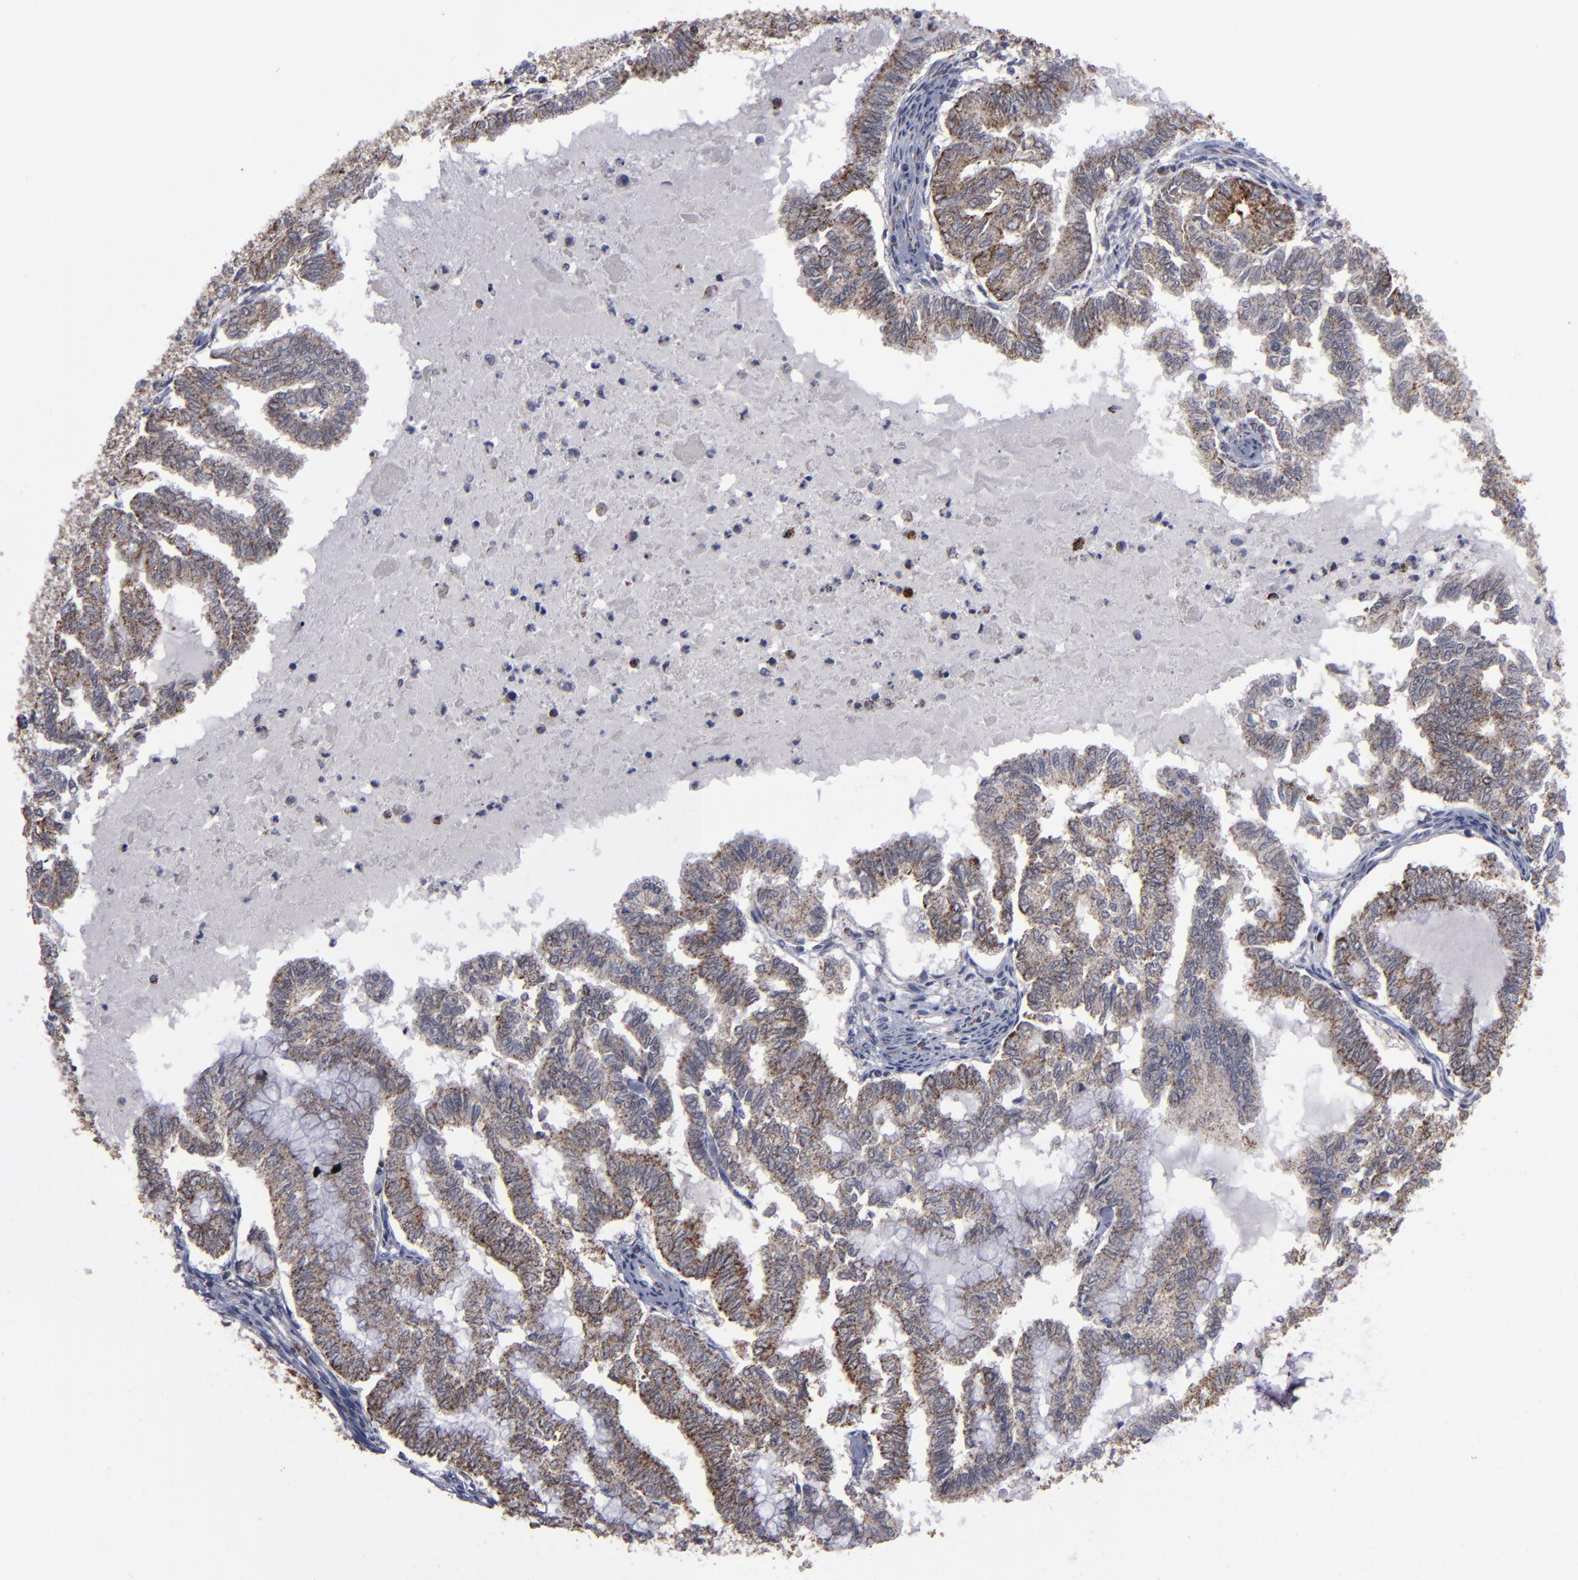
{"staining": {"intensity": "strong", "quantity": ">75%", "location": "cytoplasmic/membranous"}, "tissue": "endometrial cancer", "cell_type": "Tumor cells", "image_type": "cancer", "snomed": [{"axis": "morphology", "description": "Adenocarcinoma, NOS"}, {"axis": "topography", "description": "Endometrium"}], "caption": "A photomicrograph of adenocarcinoma (endometrial) stained for a protein exhibits strong cytoplasmic/membranous brown staining in tumor cells.", "gene": "MYOM2", "patient": {"sex": "female", "age": 79}}